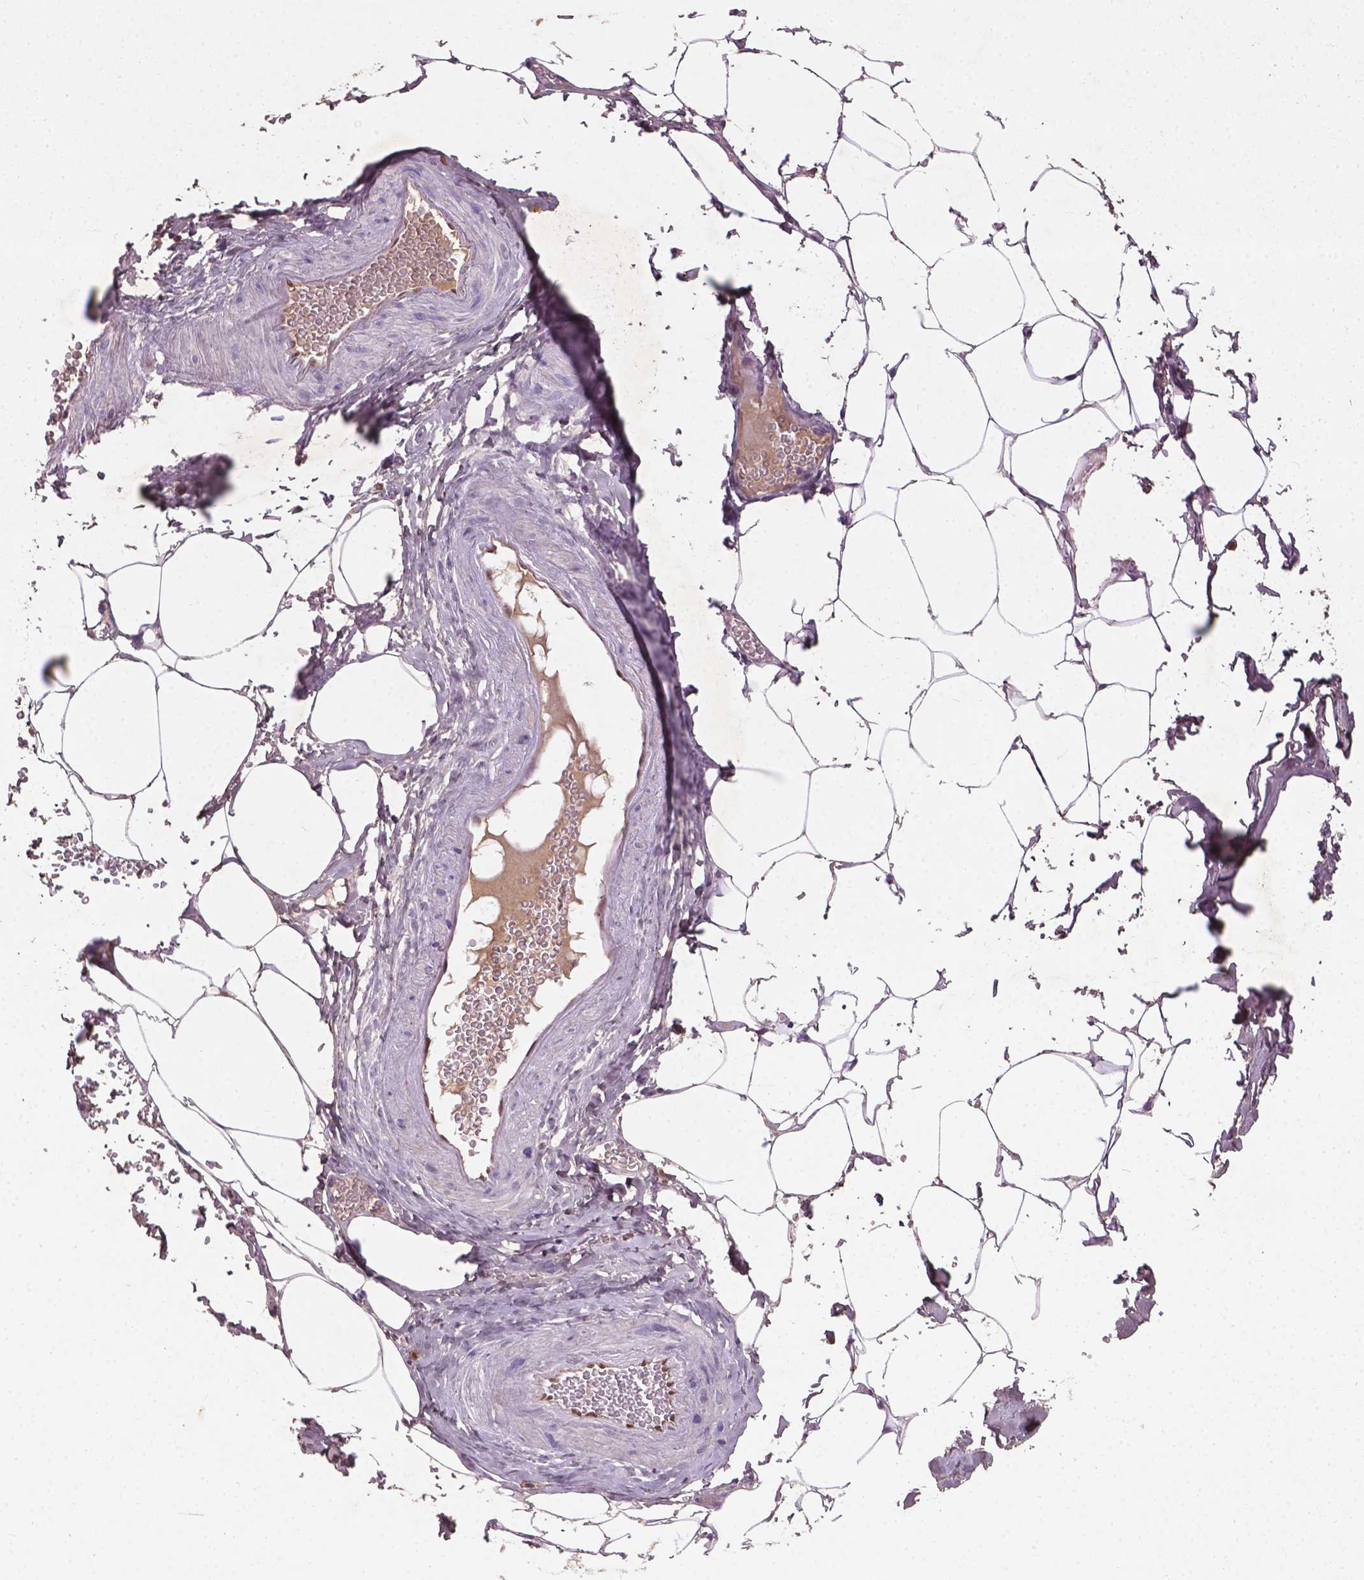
{"staining": {"intensity": "negative", "quantity": "none", "location": "none"}, "tissue": "adipose tissue", "cell_type": "Adipocytes", "image_type": "normal", "snomed": [{"axis": "morphology", "description": "Normal tissue, NOS"}, {"axis": "topography", "description": "Prostate"}, {"axis": "topography", "description": "Peripheral nerve tissue"}], "caption": "This micrograph is of benign adipose tissue stained with immunohistochemistry (IHC) to label a protein in brown with the nuclei are counter-stained blue. There is no expression in adipocytes. (Stains: DAB immunohistochemistry (IHC) with hematoxylin counter stain, Microscopy: brightfield microscopy at high magnification).", "gene": "SOX17", "patient": {"sex": "male", "age": 55}}